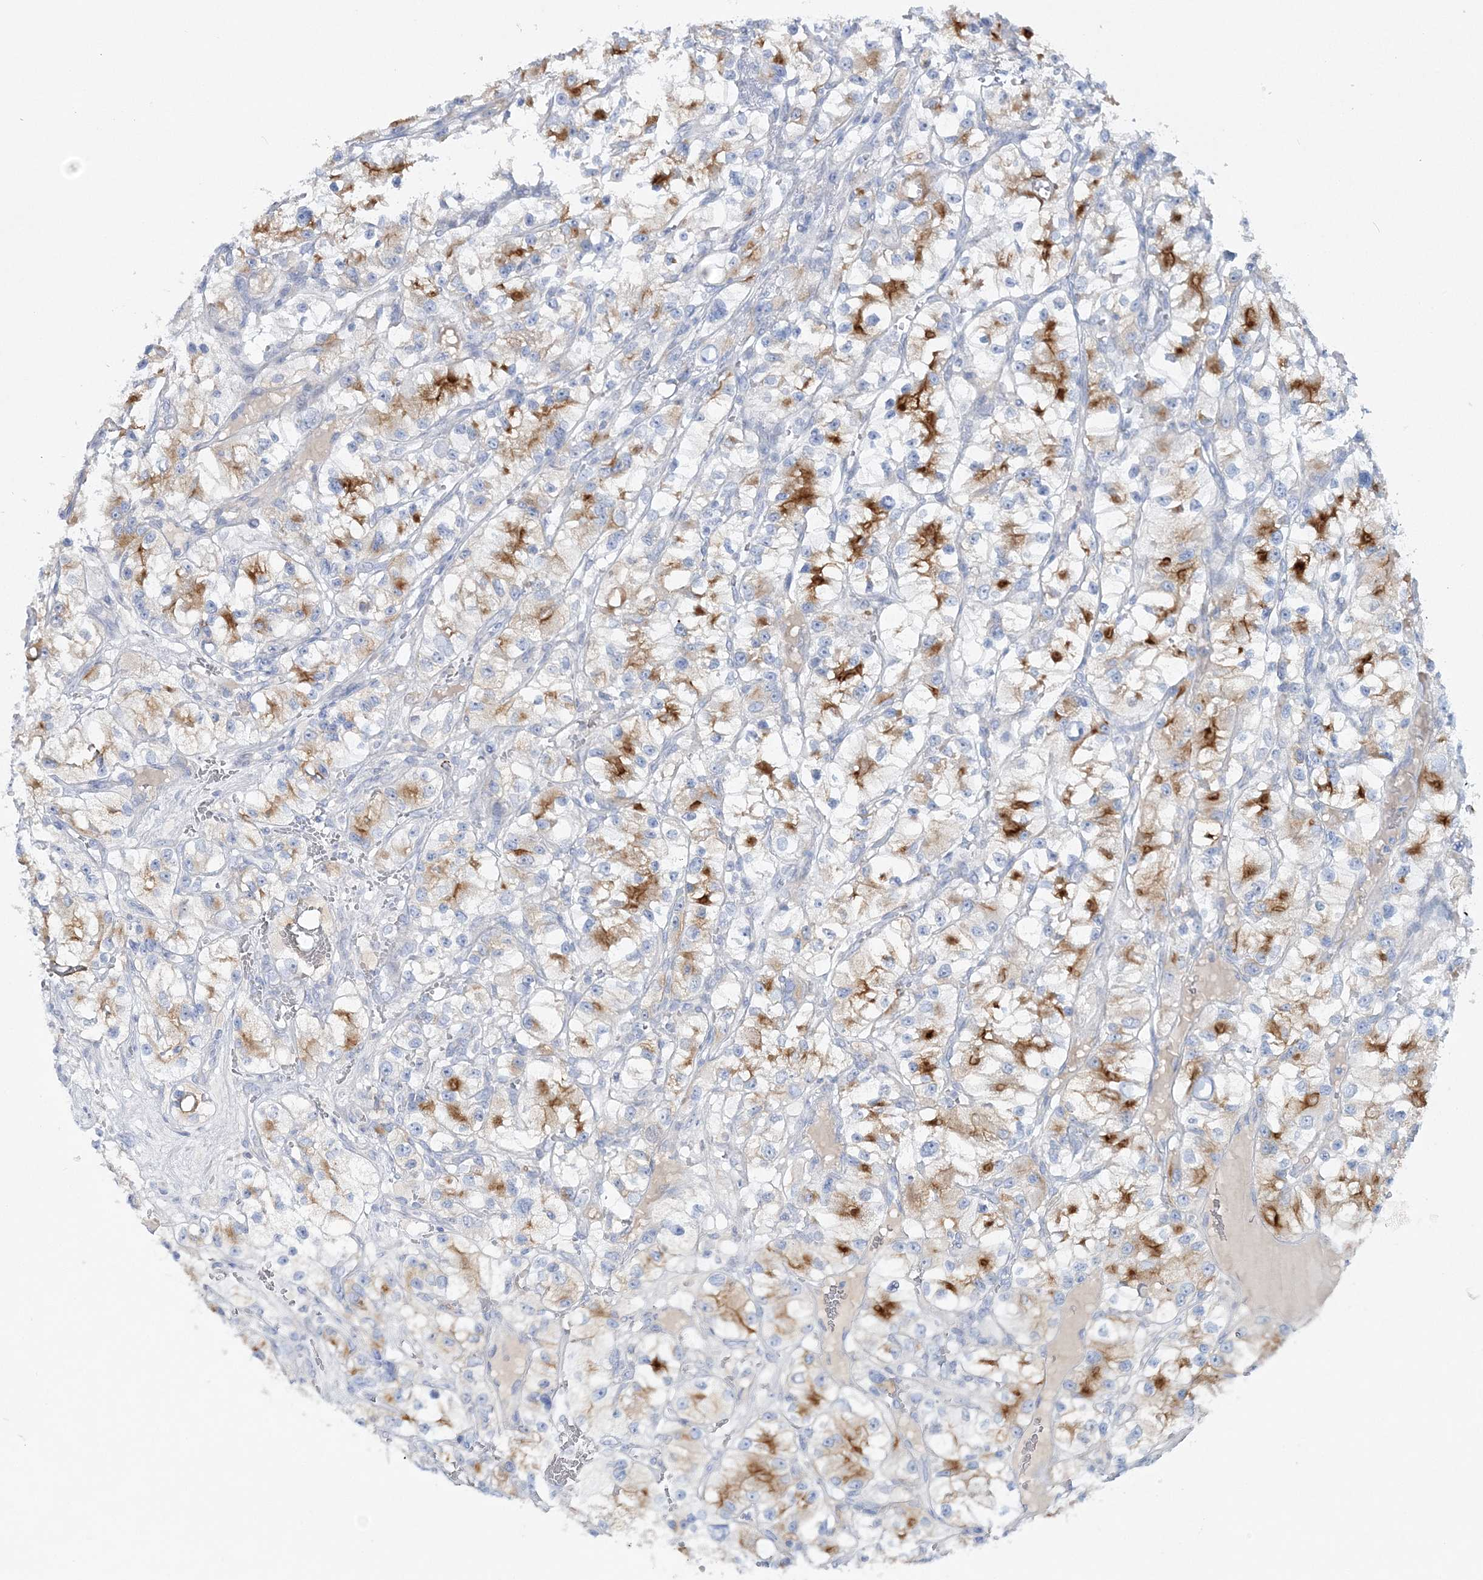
{"staining": {"intensity": "moderate", "quantity": "25%-75%", "location": "cytoplasmic/membranous"}, "tissue": "renal cancer", "cell_type": "Tumor cells", "image_type": "cancer", "snomed": [{"axis": "morphology", "description": "Adenocarcinoma, NOS"}, {"axis": "topography", "description": "Kidney"}], "caption": "This image demonstrates immunohistochemistry staining of human renal adenocarcinoma, with medium moderate cytoplasmic/membranous positivity in about 25%-75% of tumor cells.", "gene": "WDSUB1", "patient": {"sex": "female", "age": 57}}